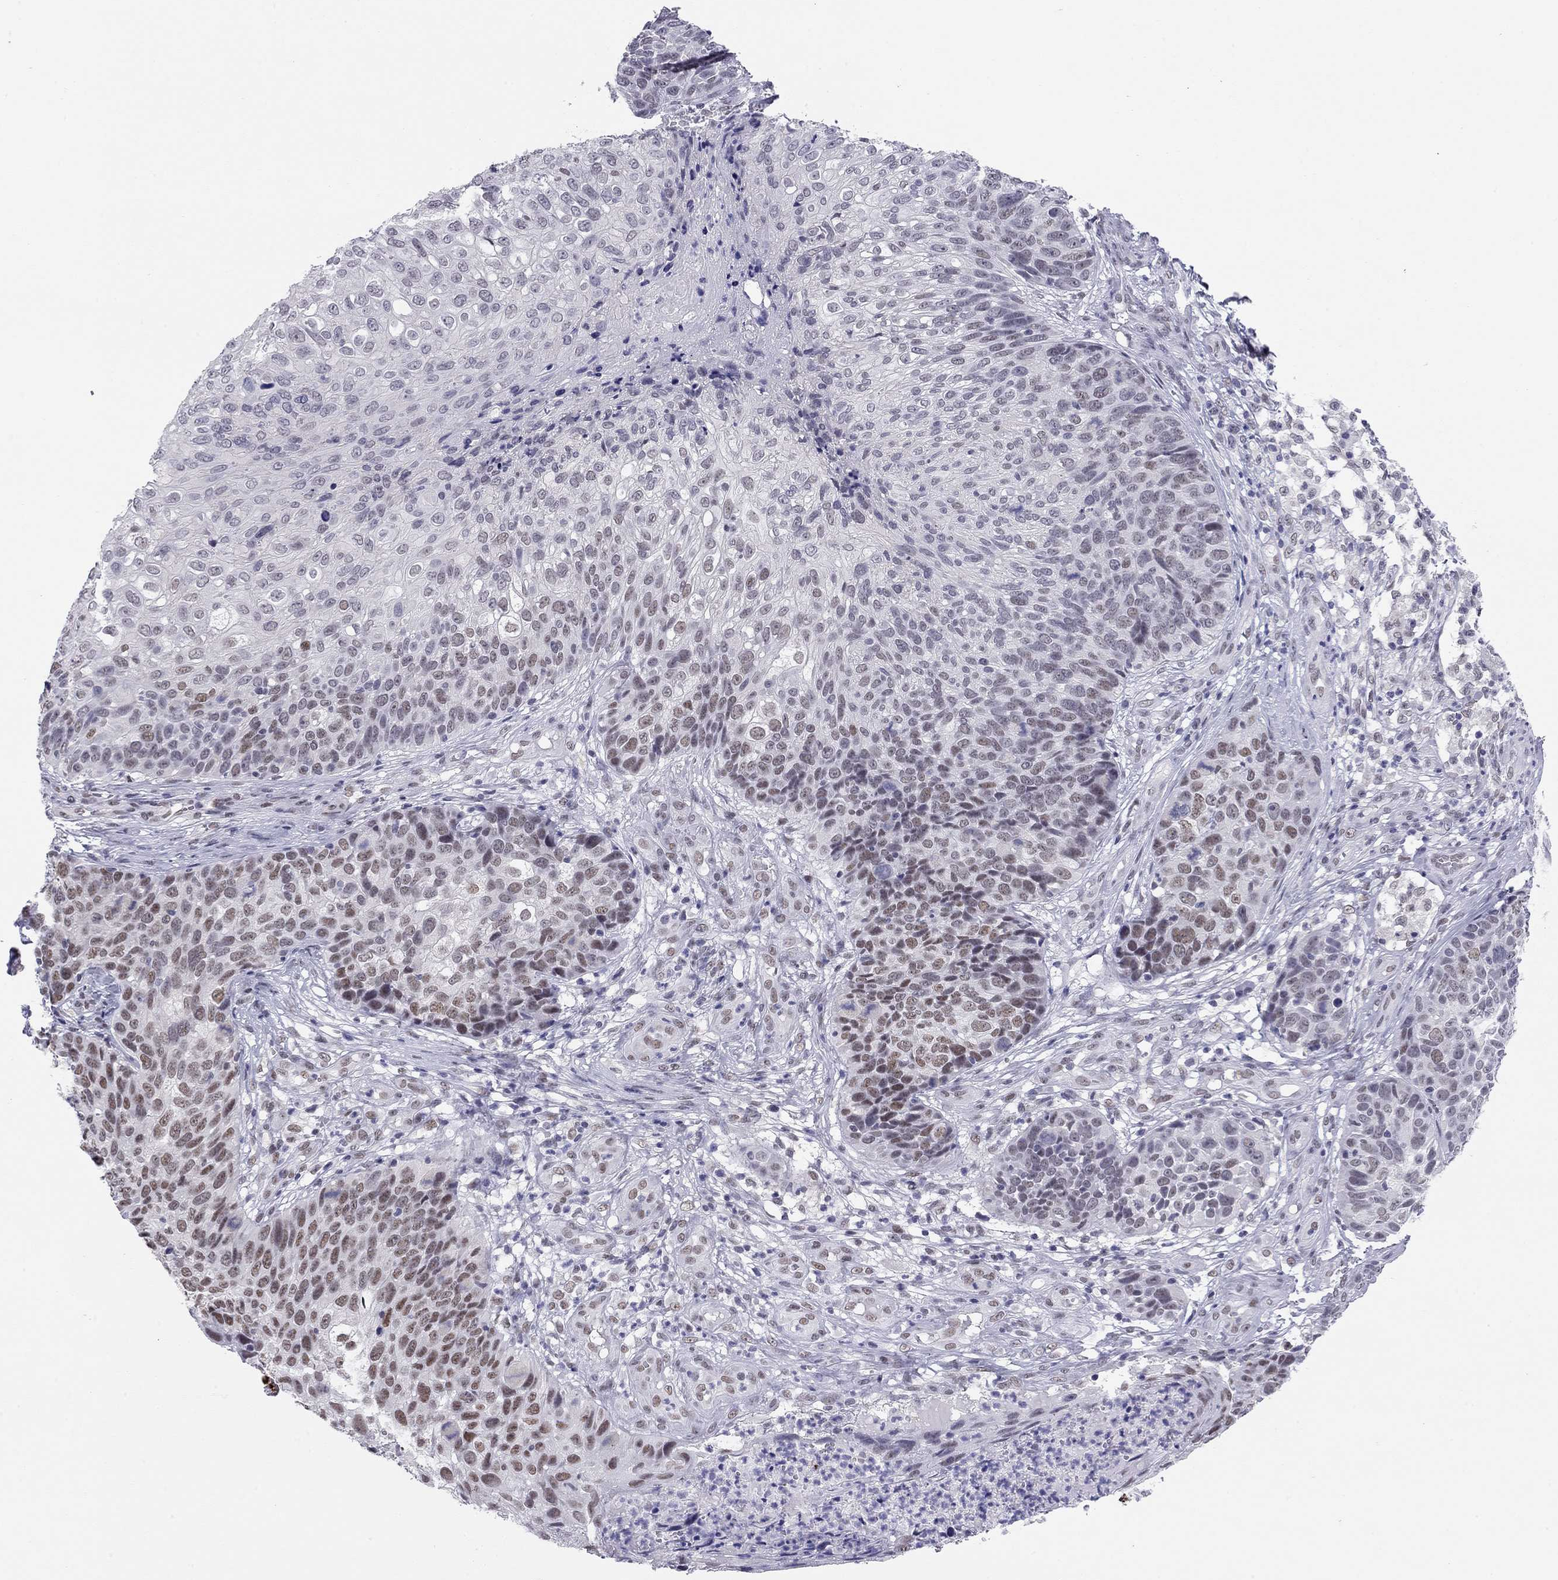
{"staining": {"intensity": "weak", "quantity": "25%-75%", "location": "nuclear"}, "tissue": "skin cancer", "cell_type": "Tumor cells", "image_type": "cancer", "snomed": [{"axis": "morphology", "description": "Squamous cell carcinoma, NOS"}, {"axis": "topography", "description": "Skin"}], "caption": "High-power microscopy captured an immunohistochemistry histopathology image of skin squamous cell carcinoma, revealing weak nuclear expression in approximately 25%-75% of tumor cells.", "gene": "DOT1L", "patient": {"sex": "male", "age": 92}}